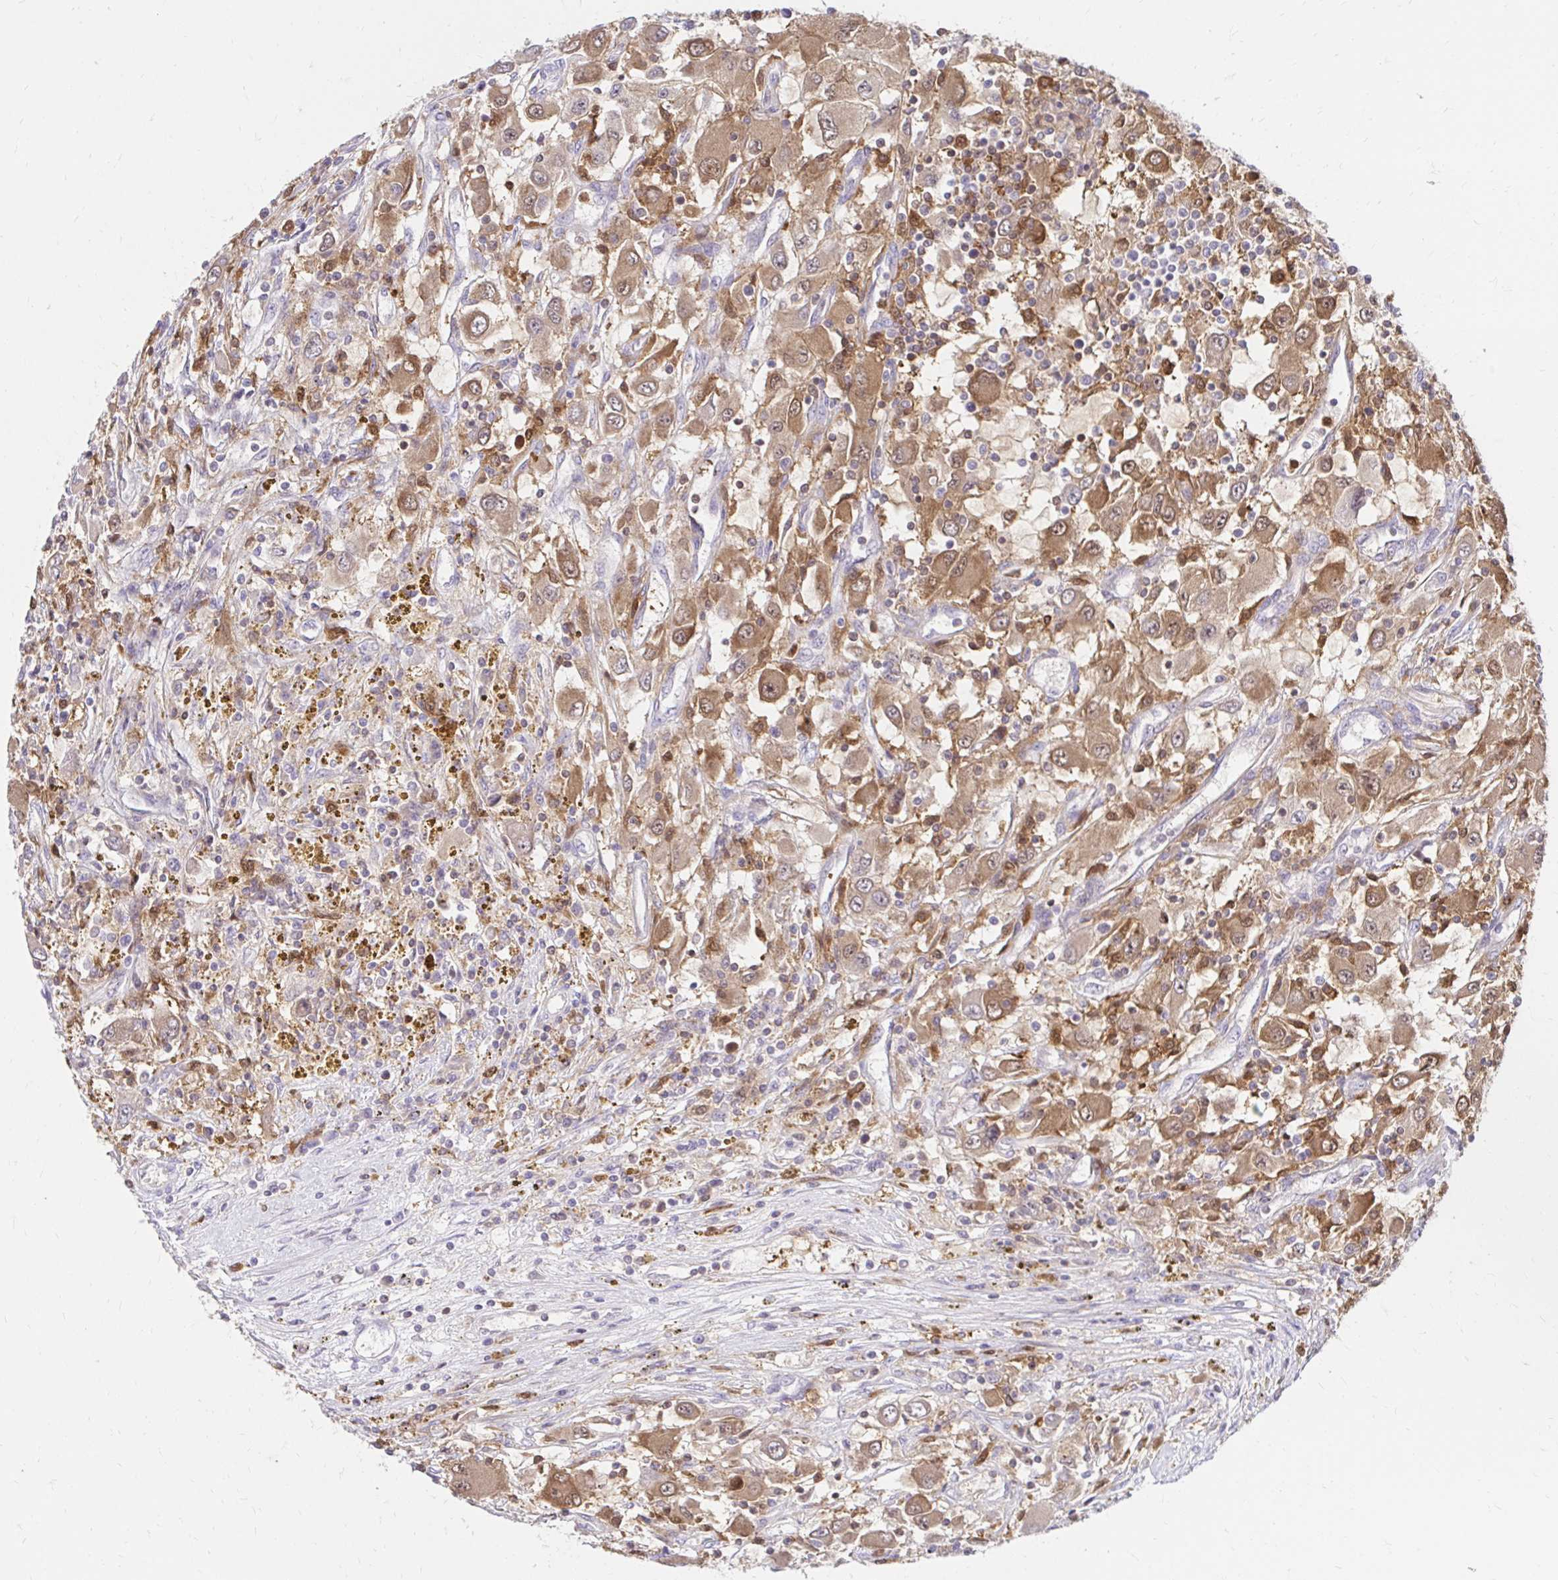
{"staining": {"intensity": "moderate", "quantity": ">75%", "location": "cytoplasmic/membranous"}, "tissue": "renal cancer", "cell_type": "Tumor cells", "image_type": "cancer", "snomed": [{"axis": "morphology", "description": "Adenocarcinoma, NOS"}, {"axis": "topography", "description": "Kidney"}], "caption": "Immunohistochemistry (IHC) histopathology image of human renal adenocarcinoma stained for a protein (brown), which shows medium levels of moderate cytoplasmic/membranous positivity in about >75% of tumor cells.", "gene": "PYCARD", "patient": {"sex": "female", "age": 67}}